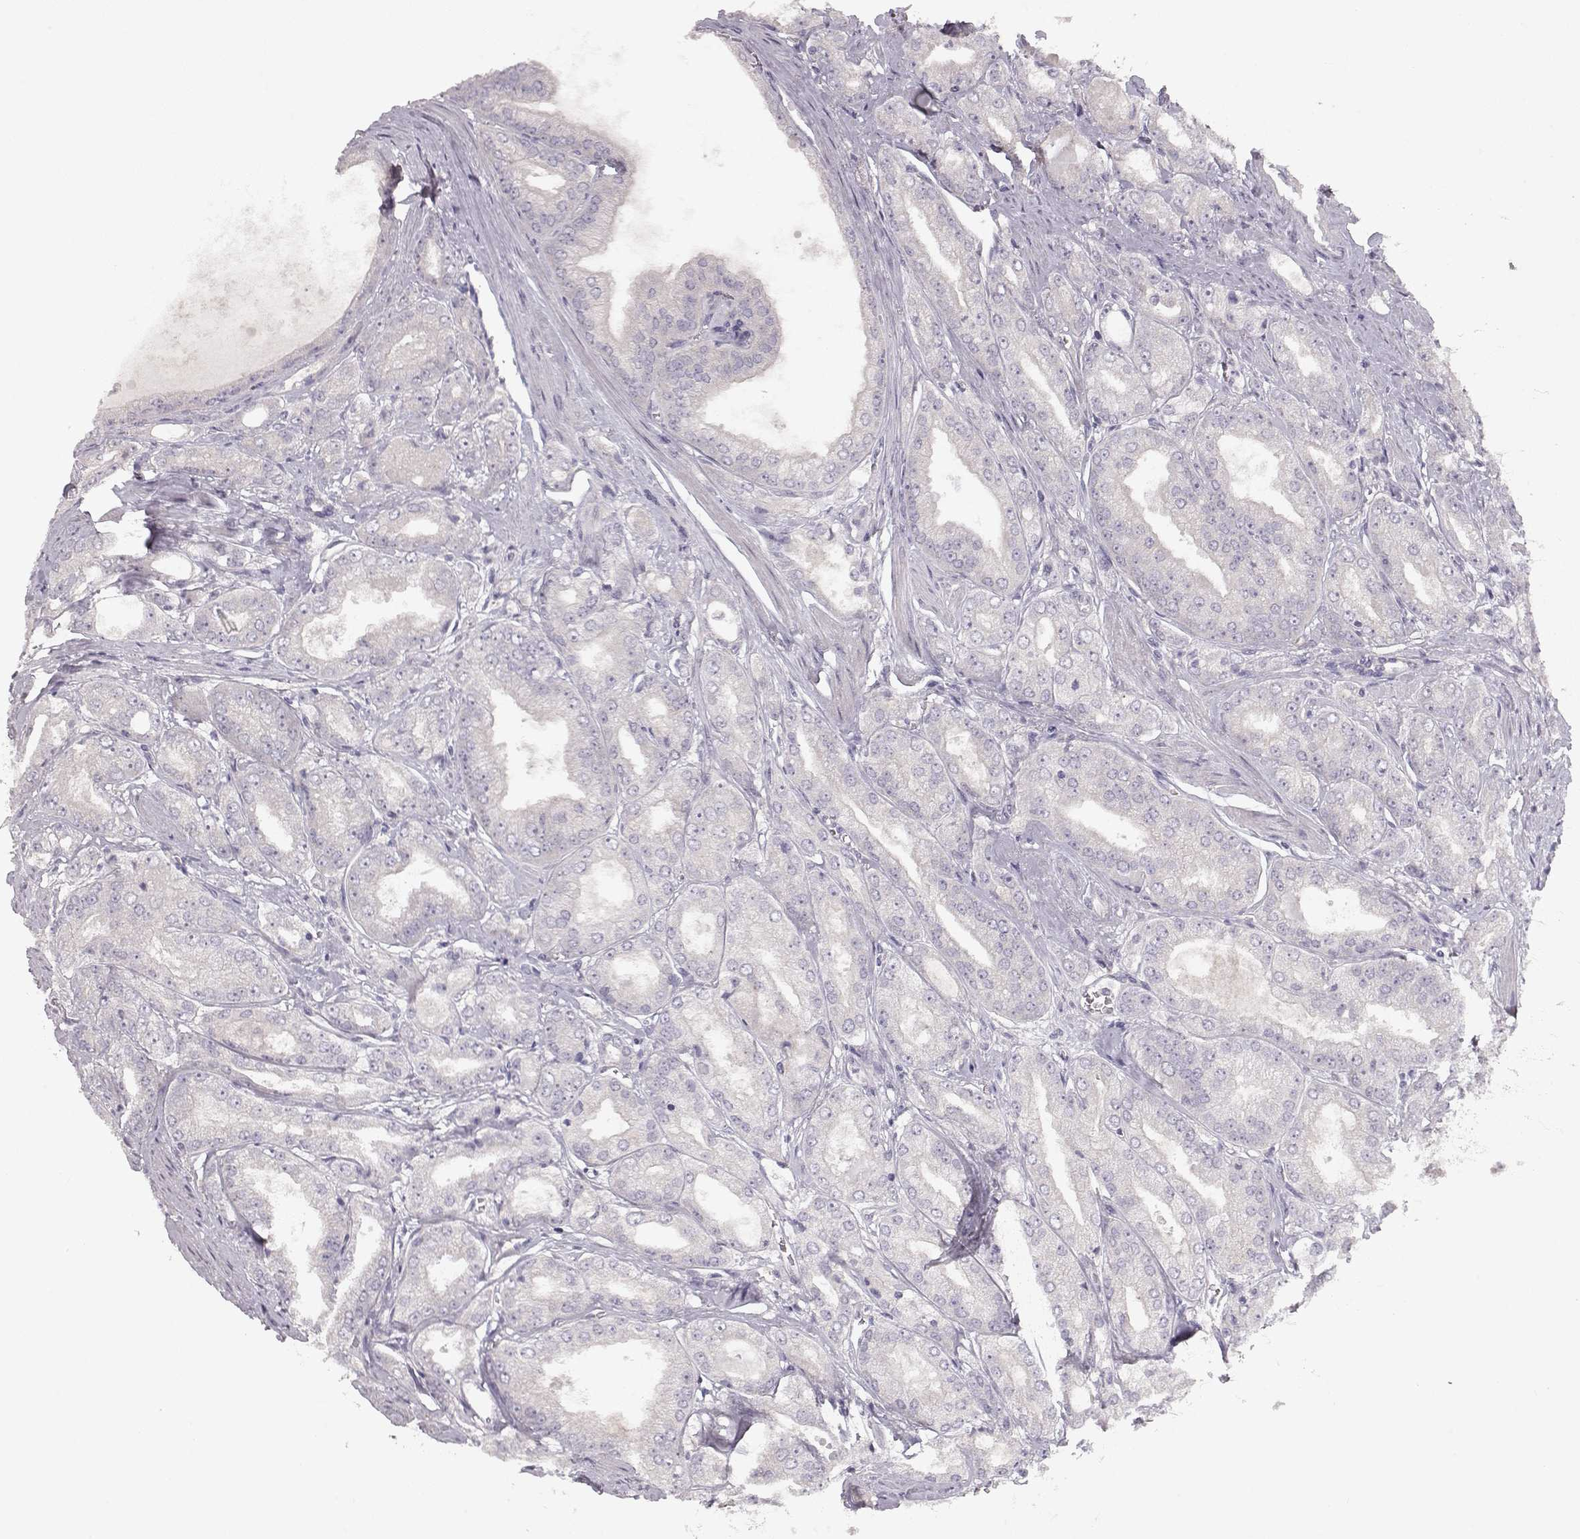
{"staining": {"intensity": "negative", "quantity": "none", "location": "none"}, "tissue": "prostate cancer", "cell_type": "Tumor cells", "image_type": "cancer", "snomed": [{"axis": "morphology", "description": "Adenocarcinoma, NOS"}, {"axis": "morphology", "description": "Adenocarcinoma, High grade"}, {"axis": "topography", "description": "Prostate"}], "caption": "The immunohistochemistry (IHC) photomicrograph has no significant staining in tumor cells of prostate cancer (adenocarcinoma (high-grade)) tissue.", "gene": "ARHGAP8", "patient": {"sex": "male", "age": 70}}